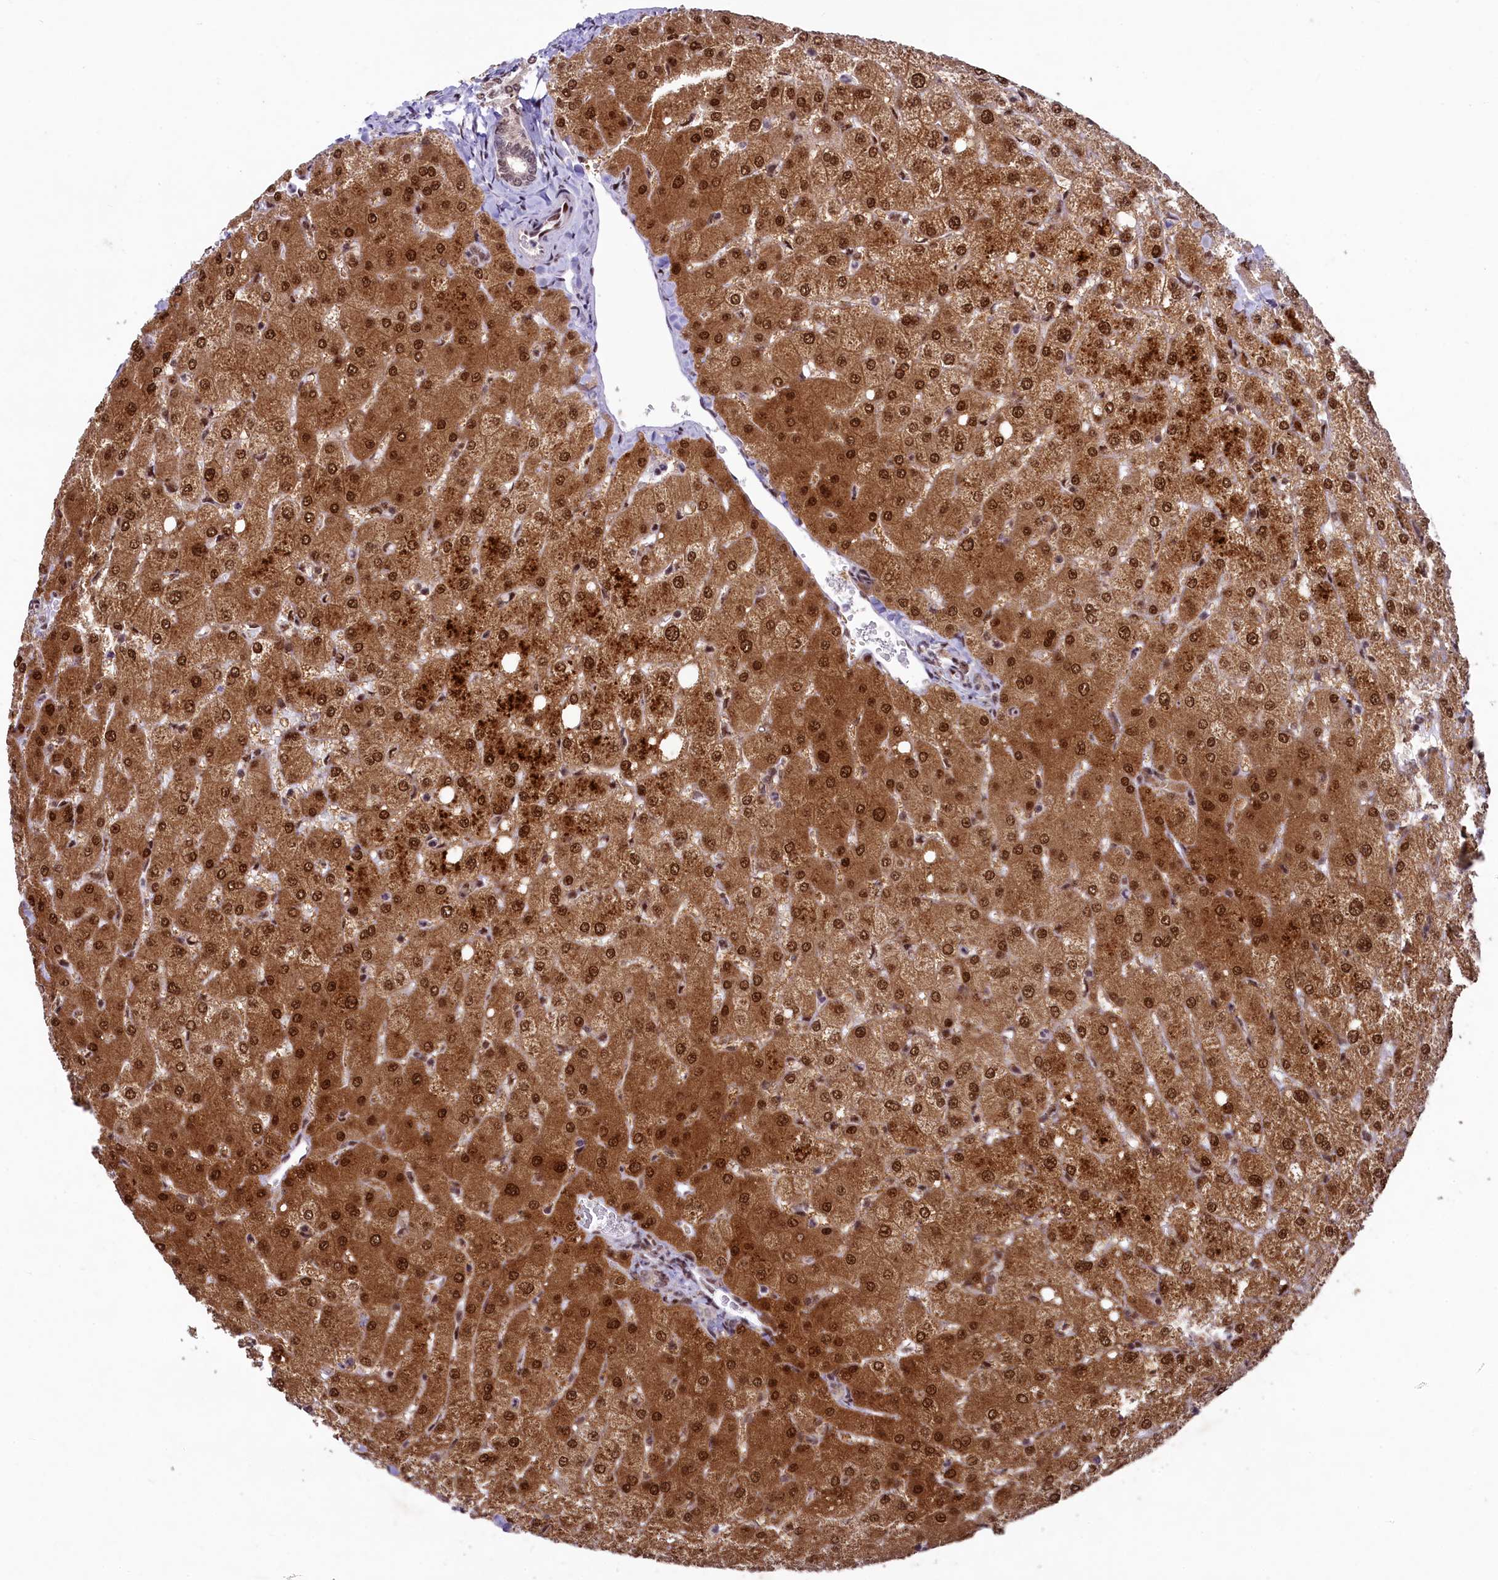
{"staining": {"intensity": "weak", "quantity": ">75%", "location": "nuclear"}, "tissue": "liver", "cell_type": "Cholangiocytes", "image_type": "normal", "snomed": [{"axis": "morphology", "description": "Normal tissue, NOS"}, {"axis": "topography", "description": "Liver"}], "caption": "Unremarkable liver displays weak nuclear staining in approximately >75% of cholangiocytes, visualized by immunohistochemistry.", "gene": "ANKS3", "patient": {"sex": "female", "age": 54}}